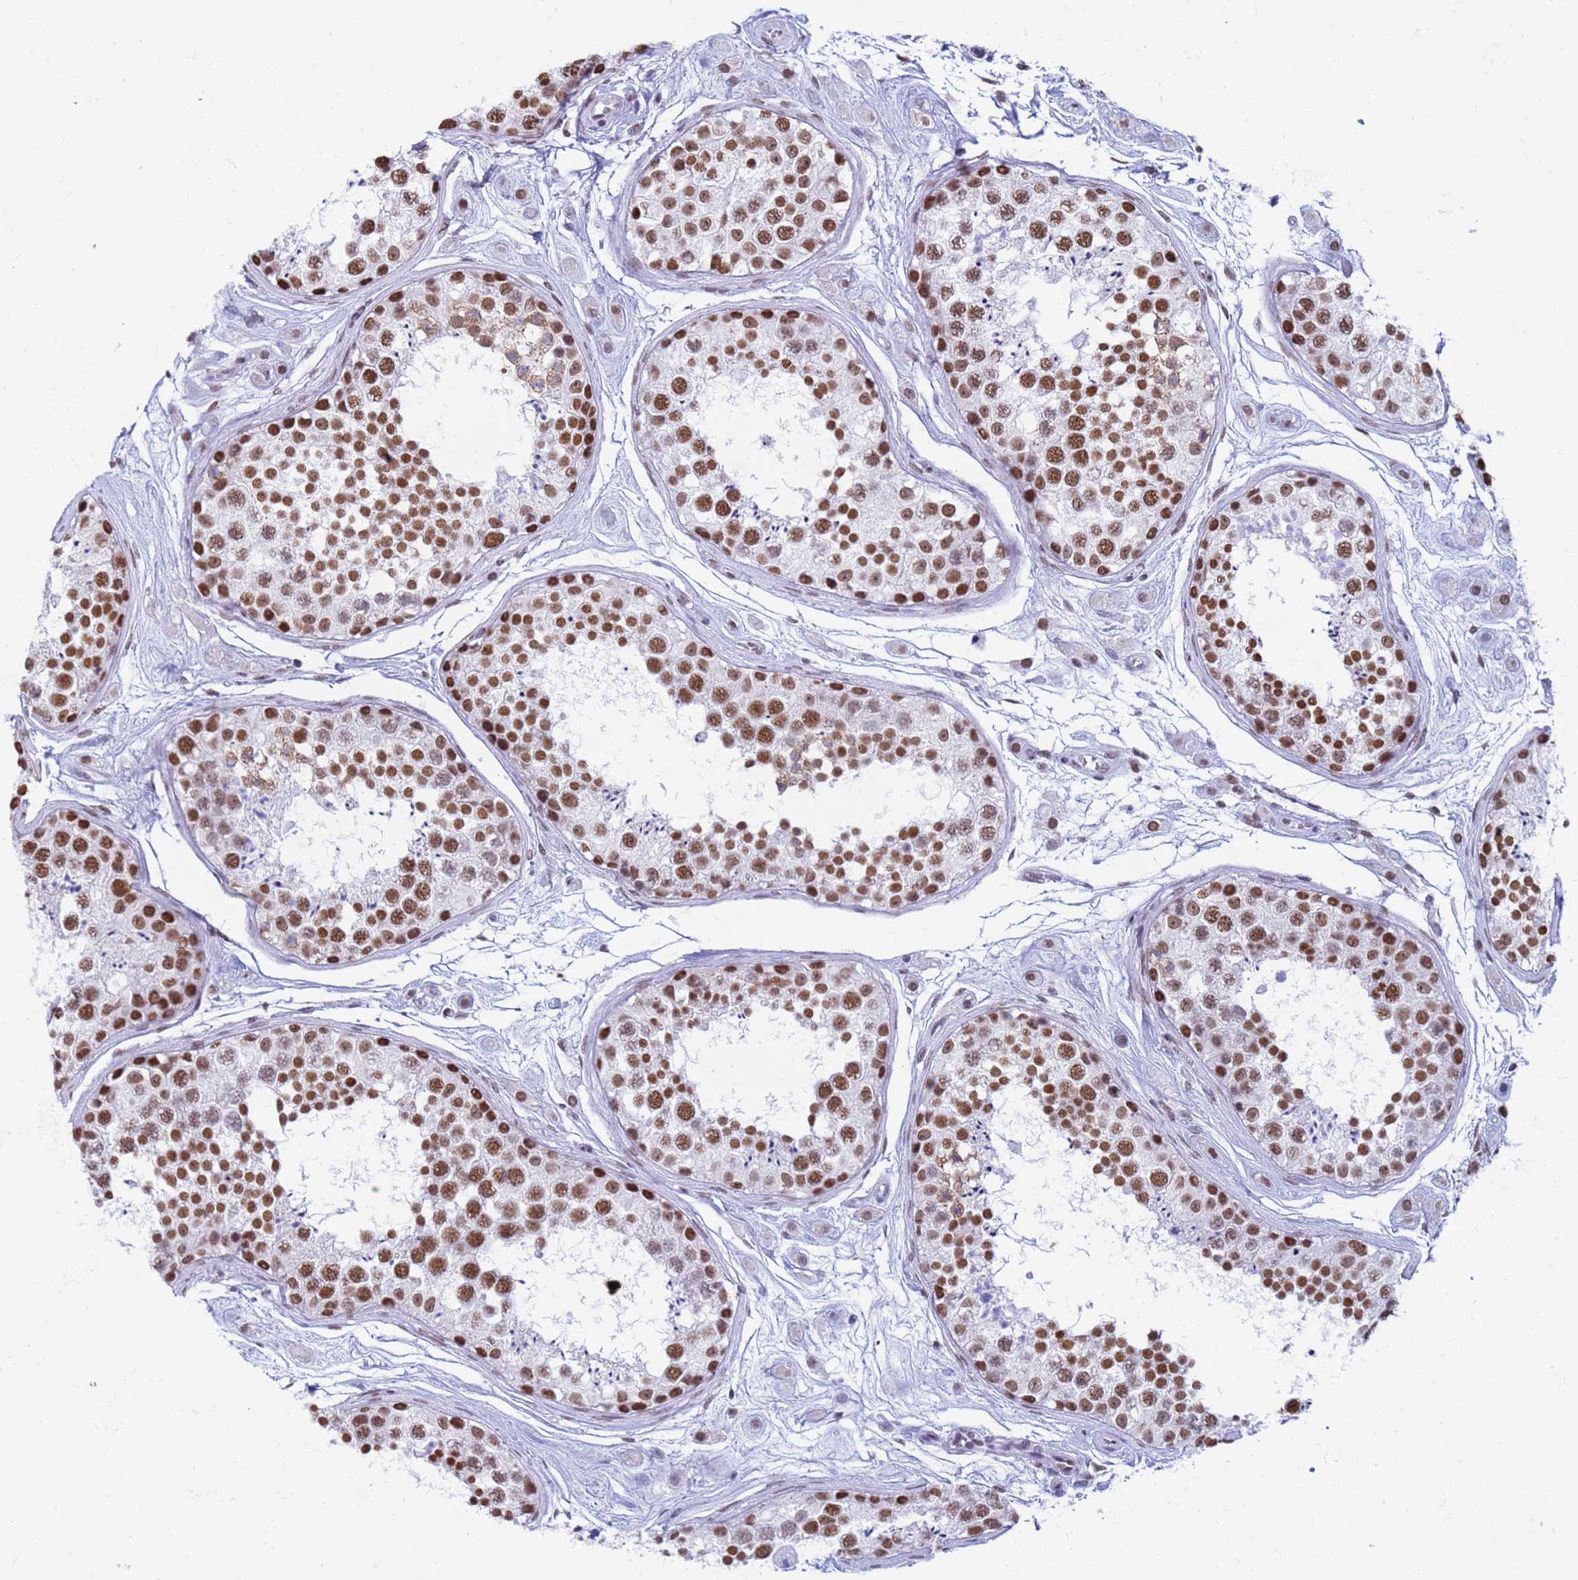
{"staining": {"intensity": "strong", "quantity": ">75%", "location": "nuclear"}, "tissue": "testis", "cell_type": "Cells in seminiferous ducts", "image_type": "normal", "snomed": [{"axis": "morphology", "description": "Normal tissue, NOS"}, {"axis": "topography", "description": "Testis"}], "caption": "Immunohistochemistry micrograph of unremarkable testis stained for a protein (brown), which demonstrates high levels of strong nuclear positivity in about >75% of cells in seminiferous ducts.", "gene": "FAM170B", "patient": {"sex": "male", "age": 25}}